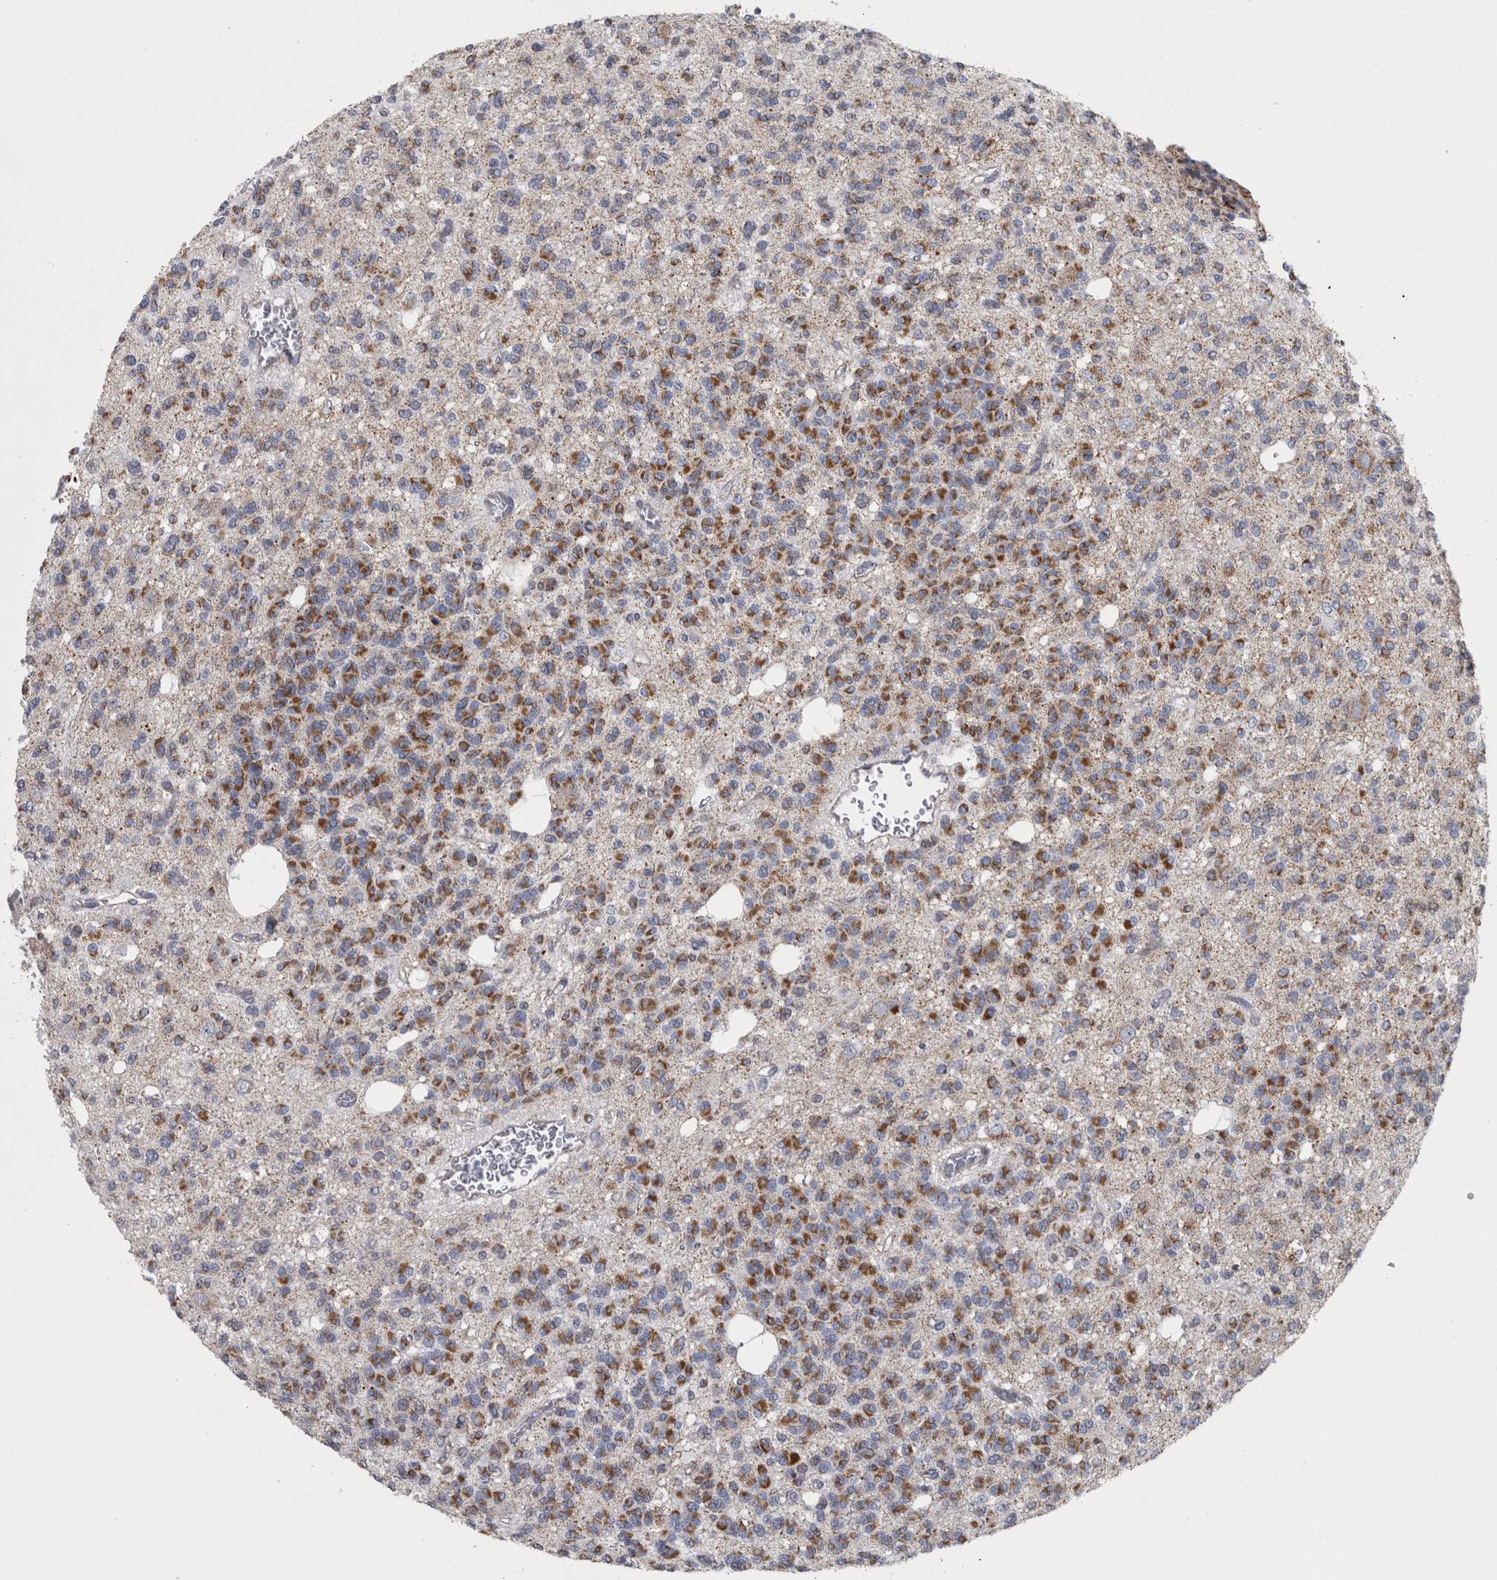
{"staining": {"intensity": "moderate", "quantity": ">75%", "location": "cytoplasmic/membranous"}, "tissue": "glioma", "cell_type": "Tumor cells", "image_type": "cancer", "snomed": [{"axis": "morphology", "description": "Glioma, malignant, Low grade"}, {"axis": "topography", "description": "Brain"}], "caption": "Protein analysis of glioma tissue exhibits moderate cytoplasmic/membranous staining in about >75% of tumor cells. (DAB IHC with brightfield microscopy, high magnification).", "gene": "DBT", "patient": {"sex": "male", "age": 38}}